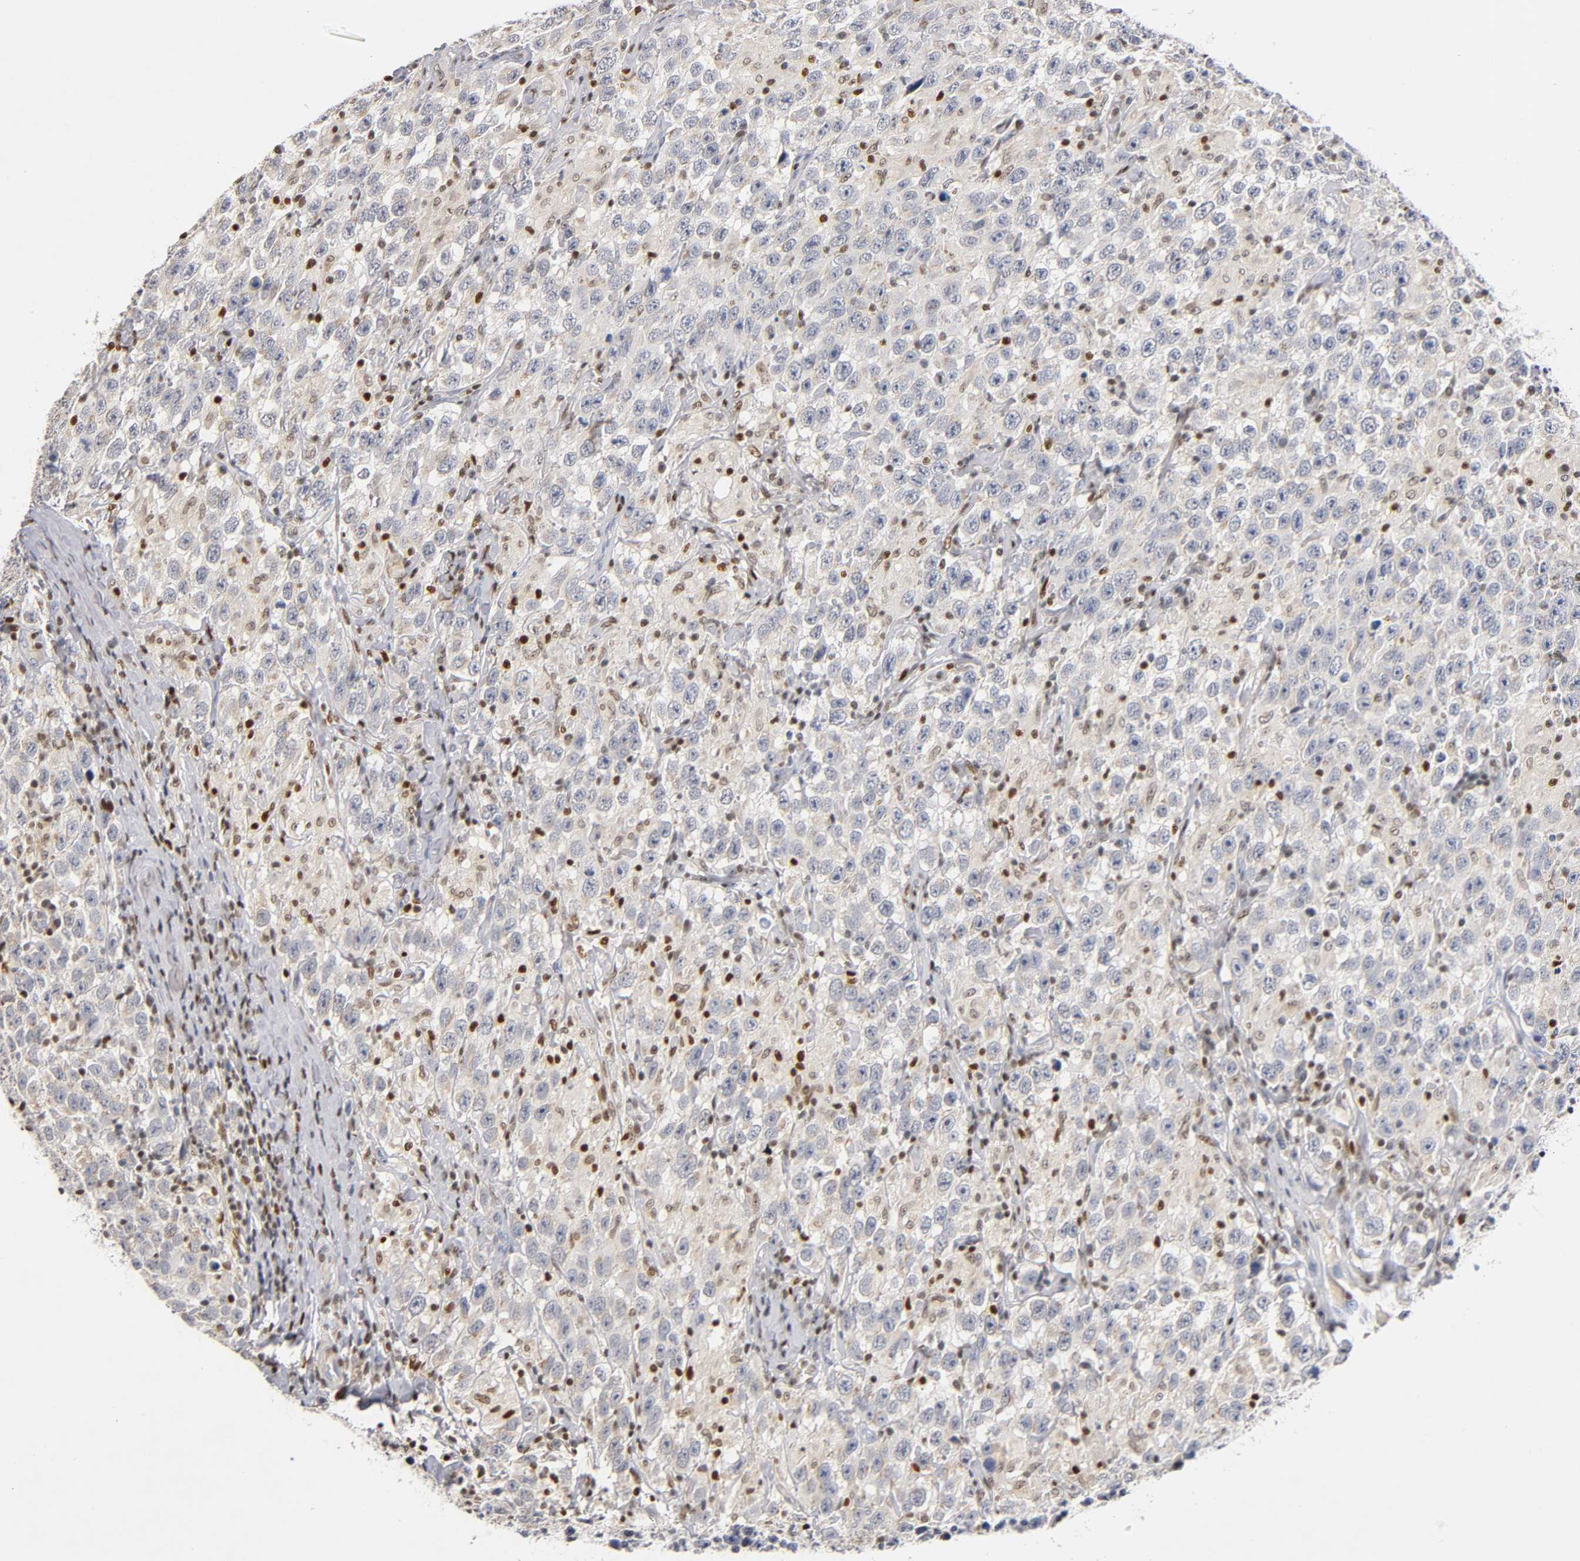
{"staining": {"intensity": "weak", "quantity": "25%-75%", "location": "cytoplasmic/membranous"}, "tissue": "testis cancer", "cell_type": "Tumor cells", "image_type": "cancer", "snomed": [{"axis": "morphology", "description": "Seminoma, NOS"}, {"axis": "topography", "description": "Testis"}], "caption": "High-magnification brightfield microscopy of seminoma (testis) stained with DAB (brown) and counterstained with hematoxylin (blue). tumor cells exhibit weak cytoplasmic/membranous staining is identified in approximately25%-75% of cells.", "gene": "RUNX1", "patient": {"sex": "male", "age": 41}}